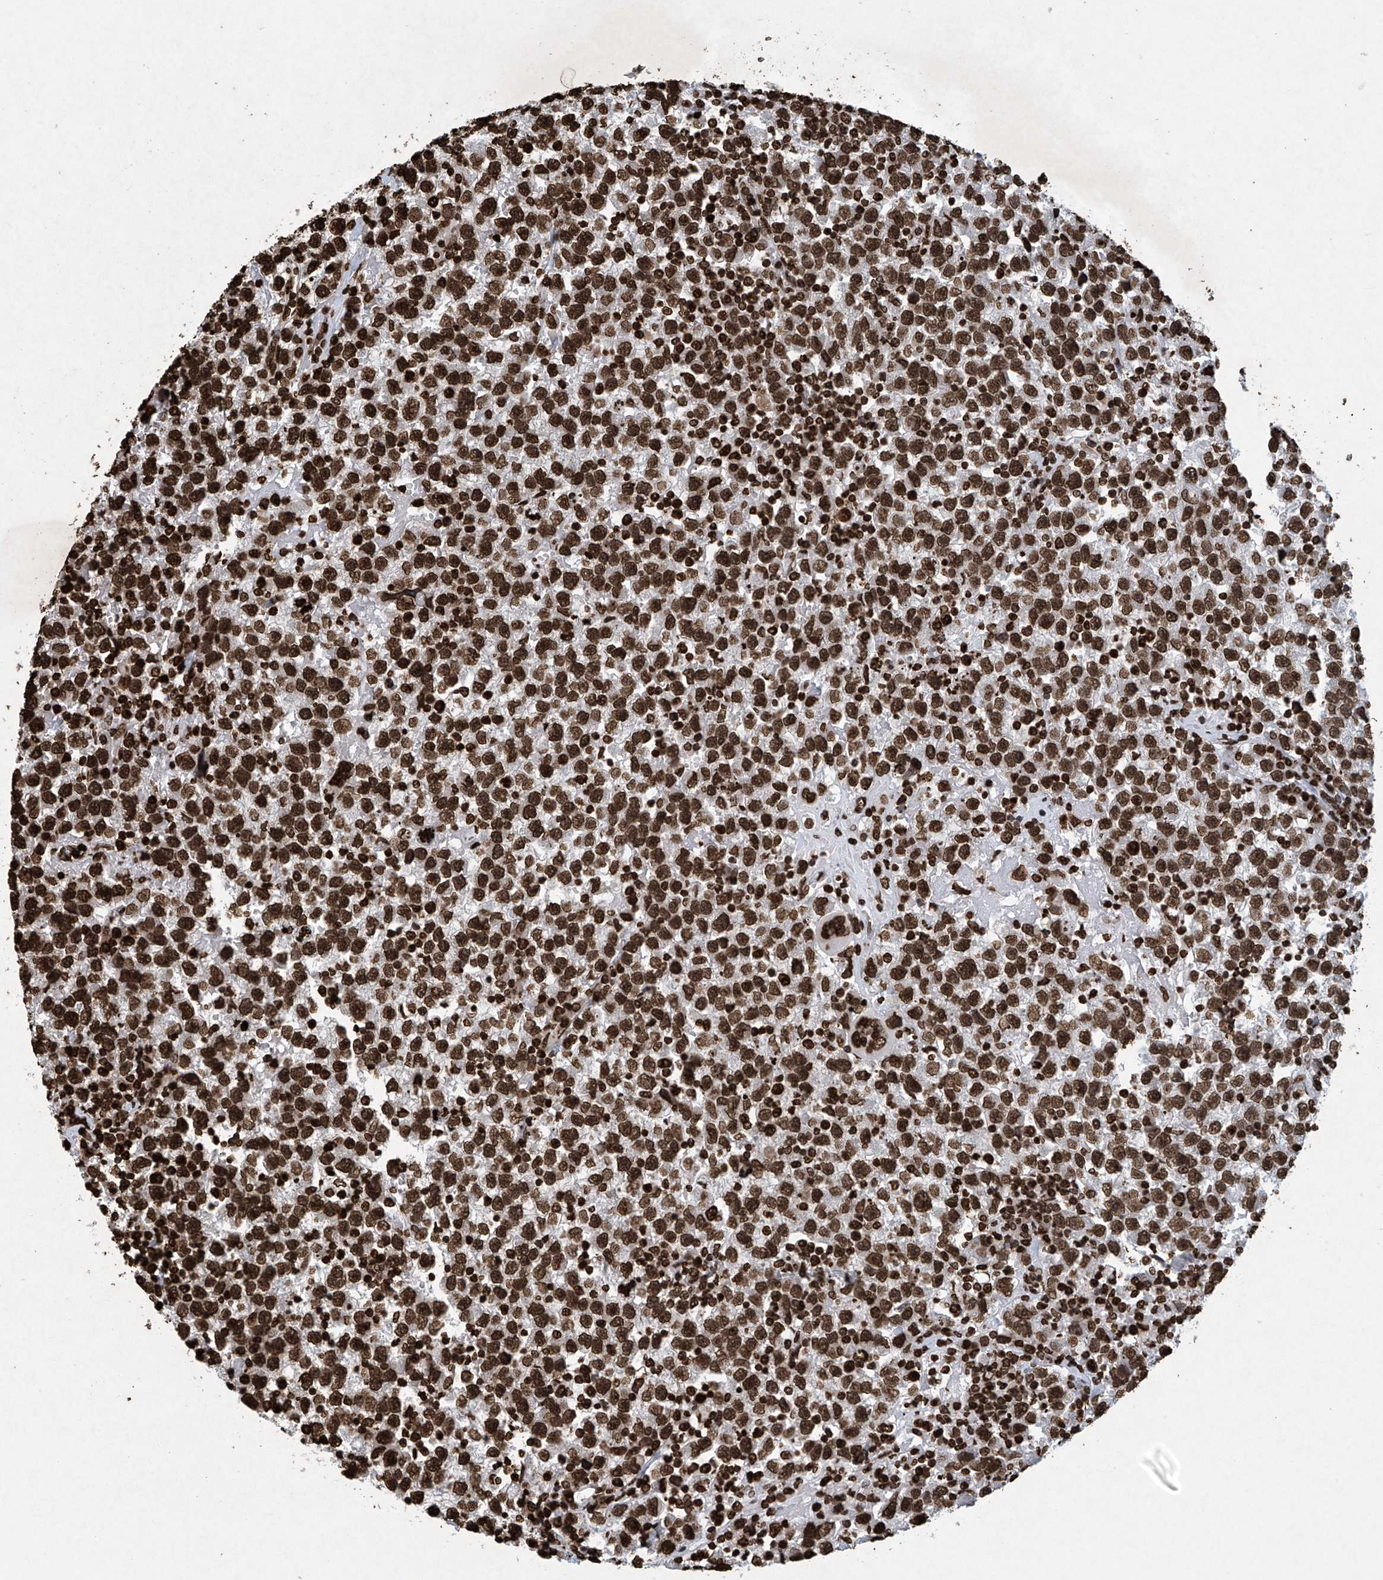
{"staining": {"intensity": "strong", "quantity": ">75%", "location": "nuclear"}, "tissue": "testis cancer", "cell_type": "Tumor cells", "image_type": "cancer", "snomed": [{"axis": "morphology", "description": "Seminoma, NOS"}, {"axis": "topography", "description": "Testis"}], "caption": "The immunohistochemical stain shows strong nuclear positivity in tumor cells of testis cancer tissue.", "gene": "H3-3A", "patient": {"sex": "male", "age": 22}}